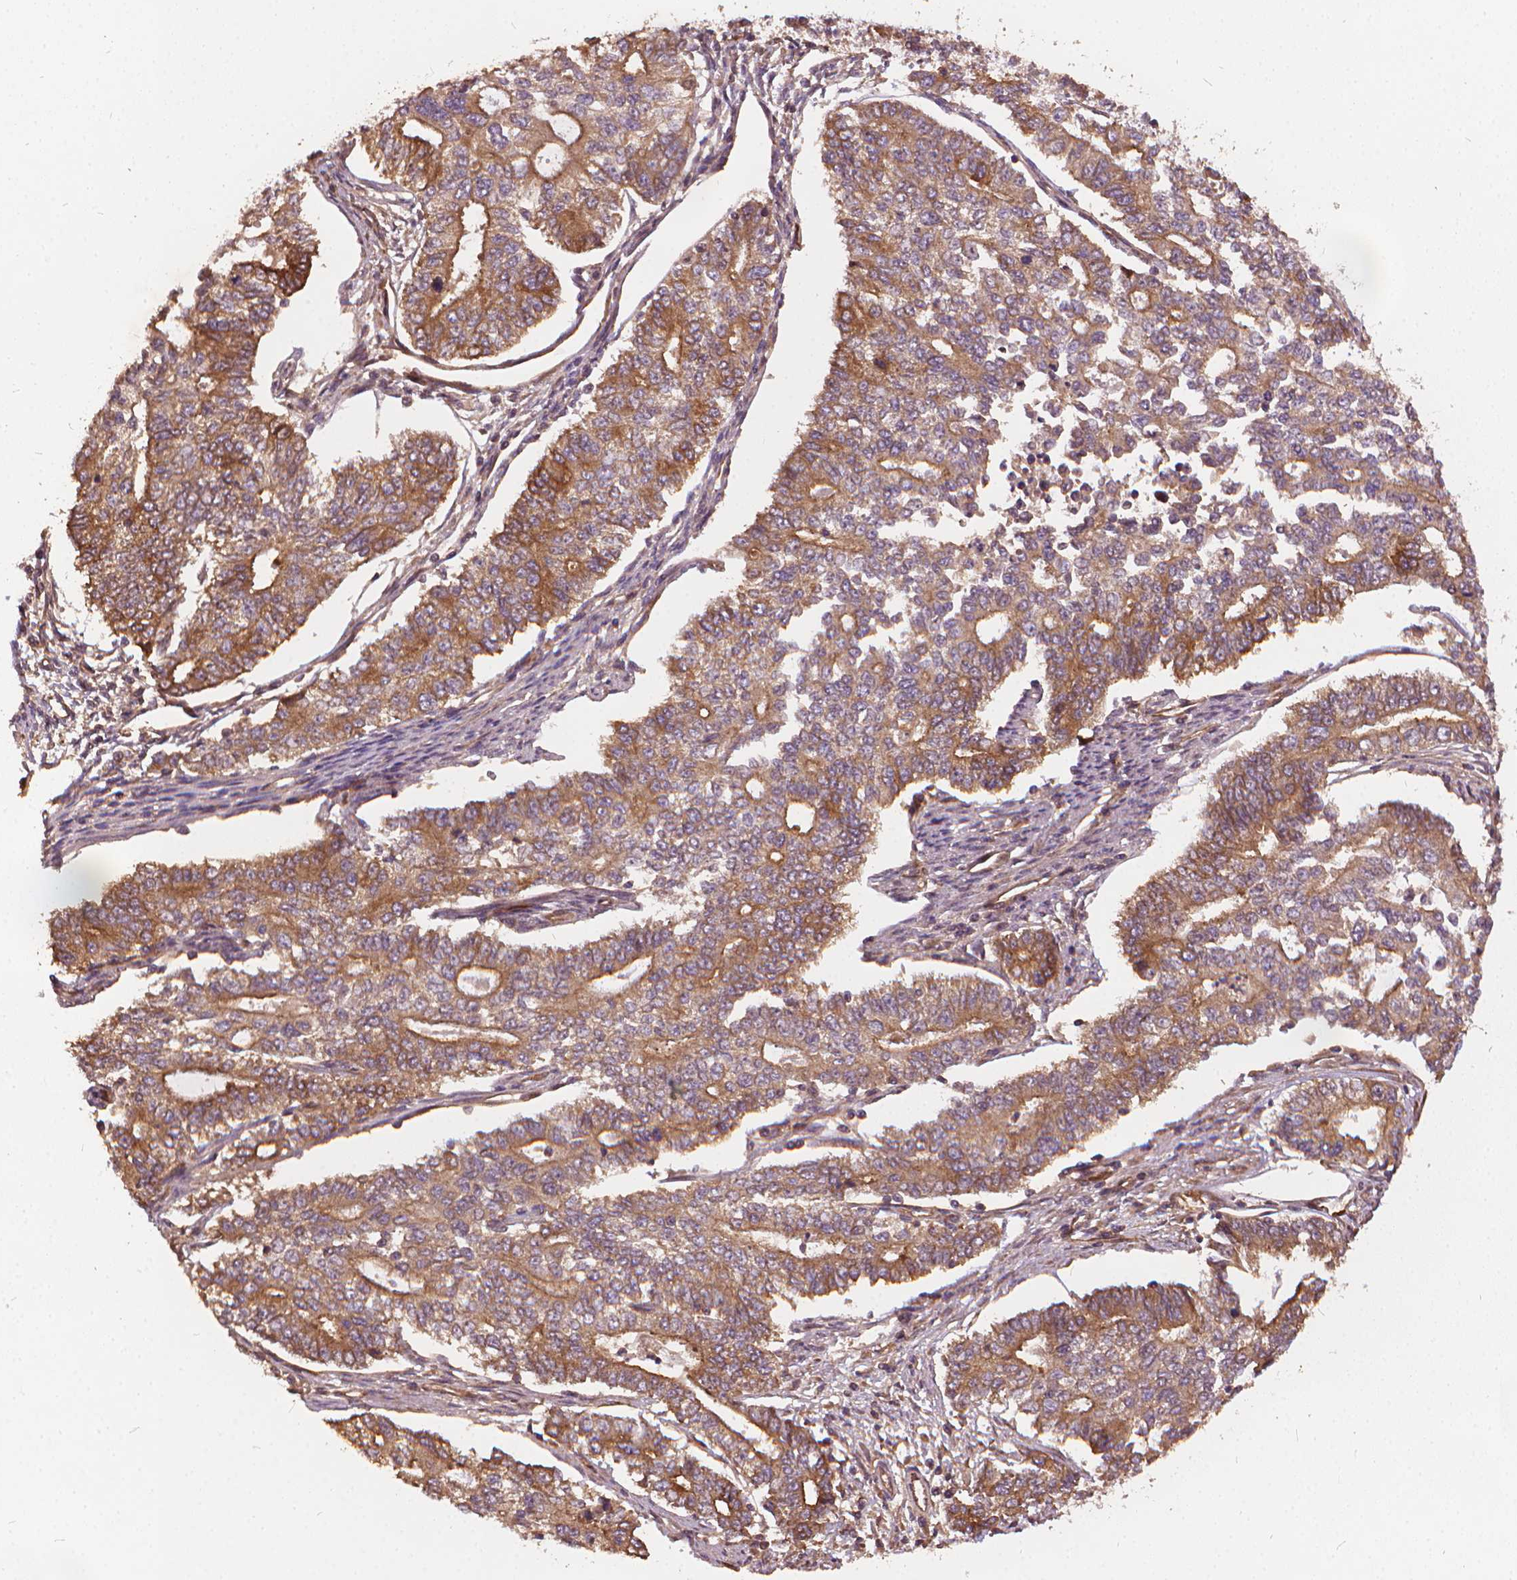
{"staining": {"intensity": "moderate", "quantity": ">75%", "location": "cytoplasmic/membranous"}, "tissue": "endometrial cancer", "cell_type": "Tumor cells", "image_type": "cancer", "snomed": [{"axis": "morphology", "description": "Adenocarcinoma, NOS"}, {"axis": "topography", "description": "Uterus"}], "caption": "This photomicrograph shows adenocarcinoma (endometrial) stained with immunohistochemistry (IHC) to label a protein in brown. The cytoplasmic/membranous of tumor cells show moderate positivity for the protein. Nuclei are counter-stained blue.", "gene": "UBXN2A", "patient": {"sex": "female", "age": 59}}